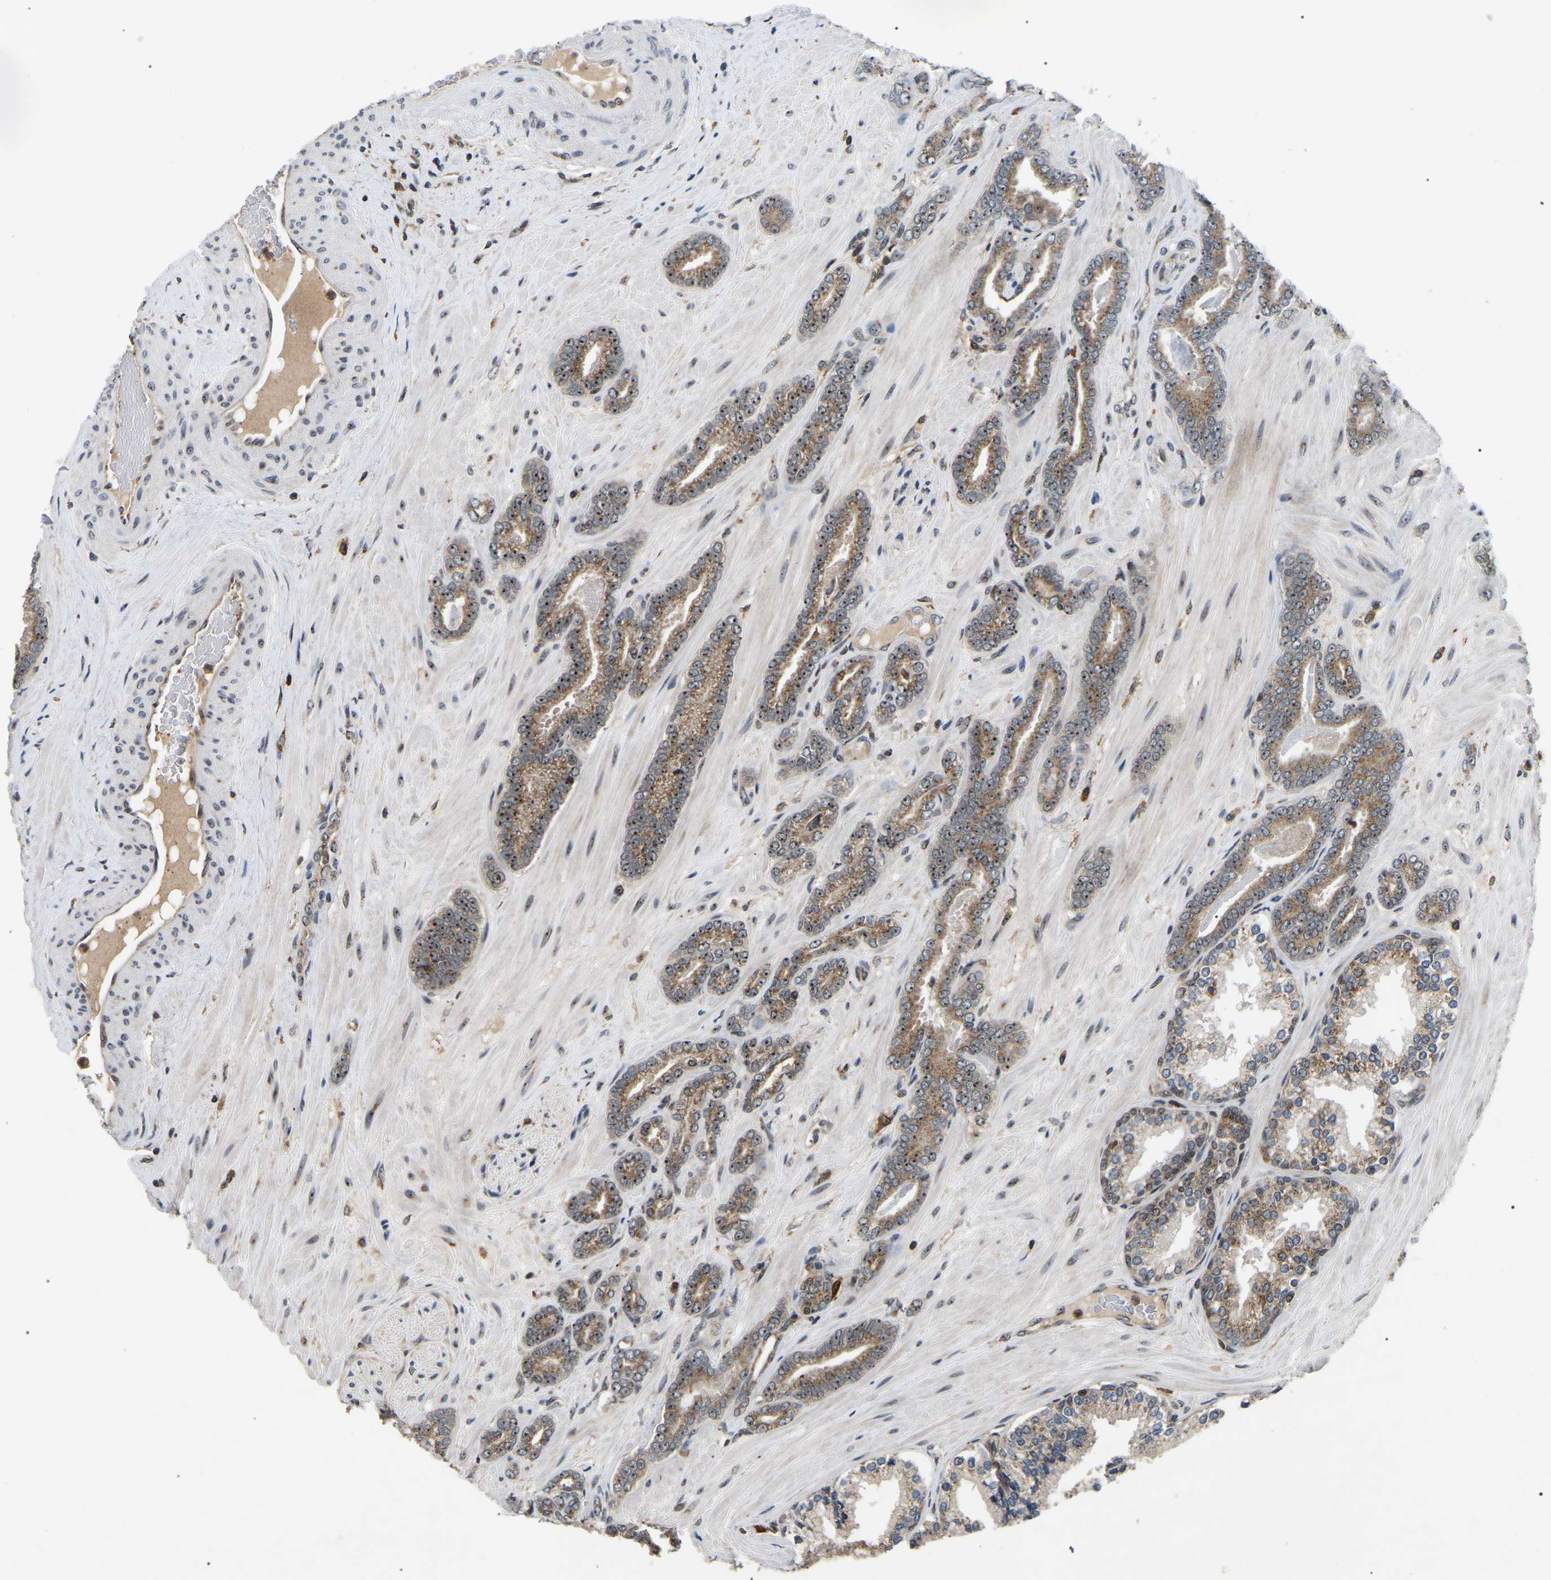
{"staining": {"intensity": "strong", "quantity": "25%-75%", "location": "cytoplasmic/membranous,nuclear"}, "tissue": "prostate cancer", "cell_type": "Tumor cells", "image_type": "cancer", "snomed": [{"axis": "morphology", "description": "Adenocarcinoma, Low grade"}, {"axis": "topography", "description": "Prostate"}], "caption": "Prostate cancer tissue exhibits strong cytoplasmic/membranous and nuclear expression in about 25%-75% of tumor cells", "gene": "RBM28", "patient": {"sex": "male", "age": 63}}